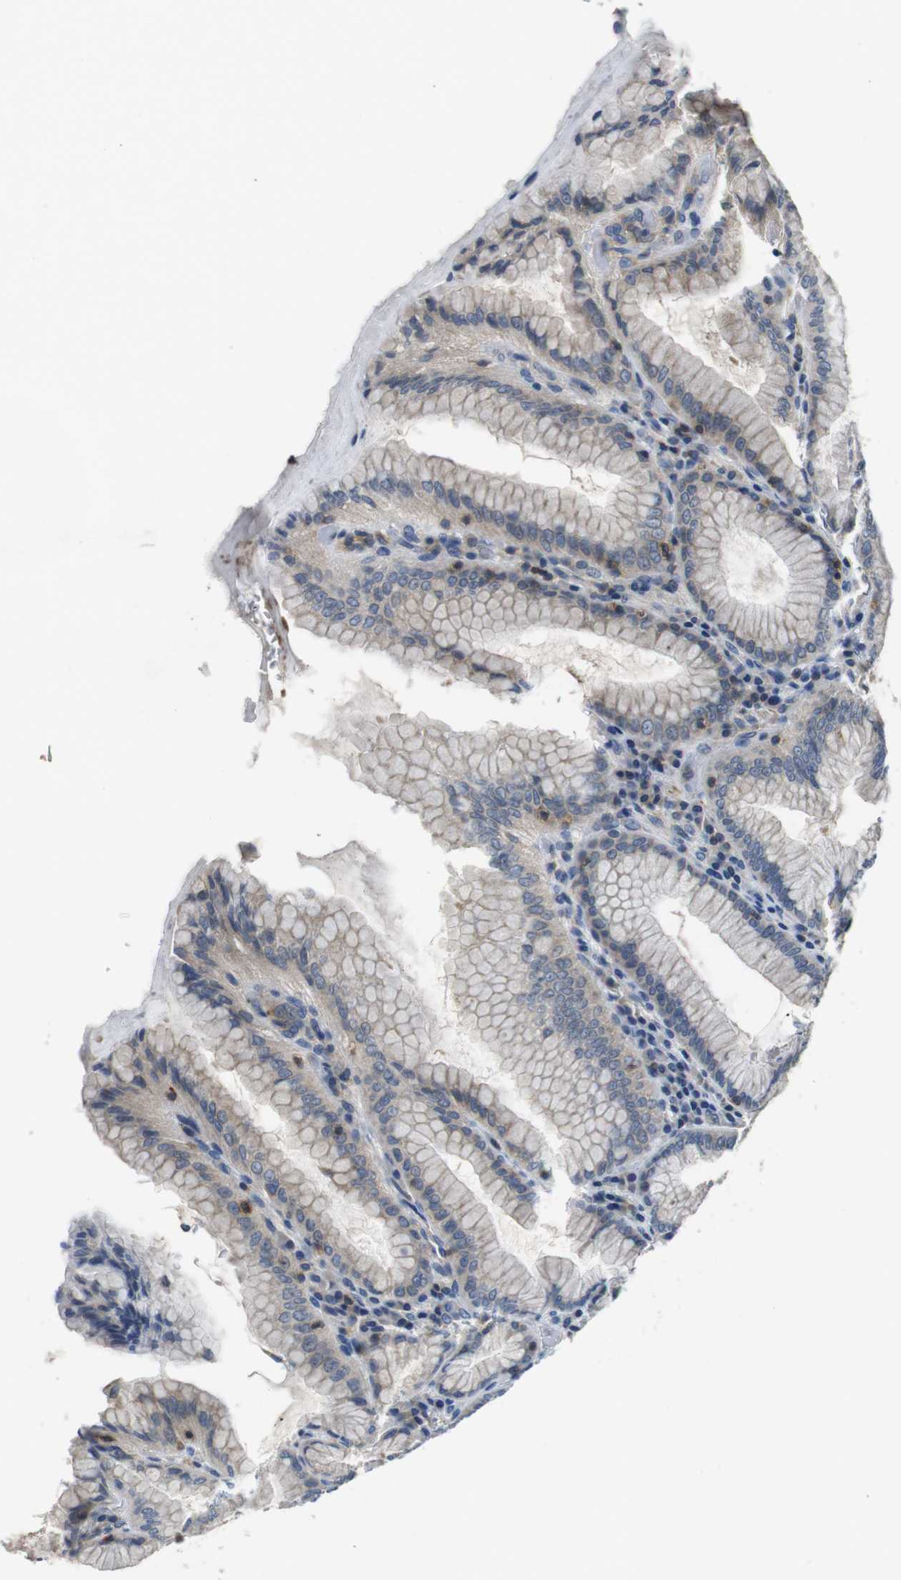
{"staining": {"intensity": "moderate", "quantity": ">75%", "location": "cytoplasmic/membranous"}, "tissue": "stomach", "cell_type": "Glandular cells", "image_type": "normal", "snomed": [{"axis": "morphology", "description": "Normal tissue, NOS"}, {"axis": "topography", "description": "Stomach, lower"}], "caption": "Immunohistochemistry (IHC) histopathology image of unremarkable stomach: stomach stained using IHC demonstrates medium levels of moderate protein expression localized specifically in the cytoplasmic/membranous of glandular cells, appearing as a cytoplasmic/membranous brown color.", "gene": "PIK3CD", "patient": {"sex": "female", "age": 76}}